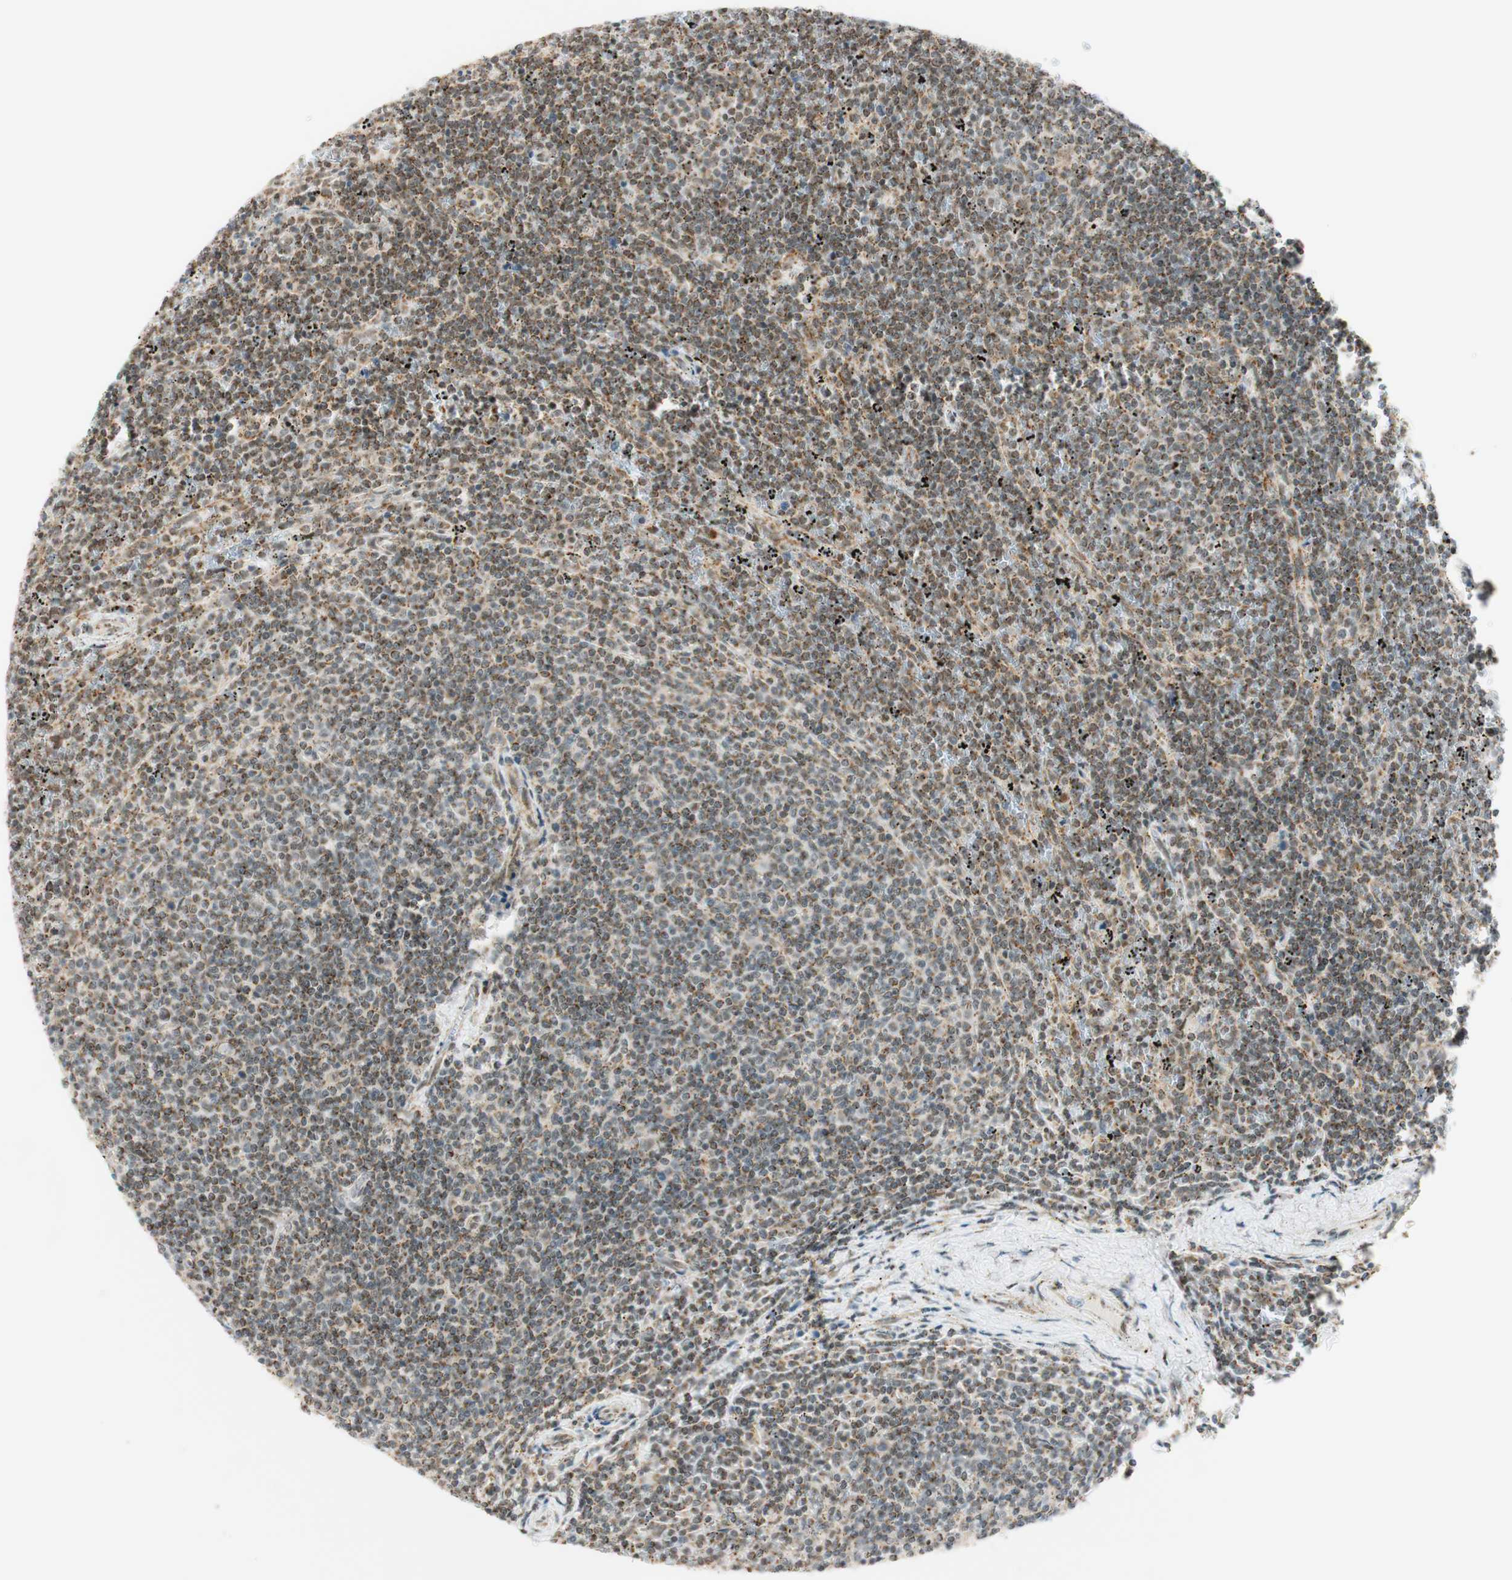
{"staining": {"intensity": "moderate", "quantity": ">75%", "location": "cytoplasmic/membranous"}, "tissue": "lymphoma", "cell_type": "Tumor cells", "image_type": "cancer", "snomed": [{"axis": "morphology", "description": "Malignant lymphoma, non-Hodgkin's type, Low grade"}, {"axis": "topography", "description": "Spleen"}], "caption": "Immunohistochemical staining of human lymphoma exhibits medium levels of moderate cytoplasmic/membranous positivity in approximately >75% of tumor cells.", "gene": "ZNF782", "patient": {"sex": "female", "age": 50}}